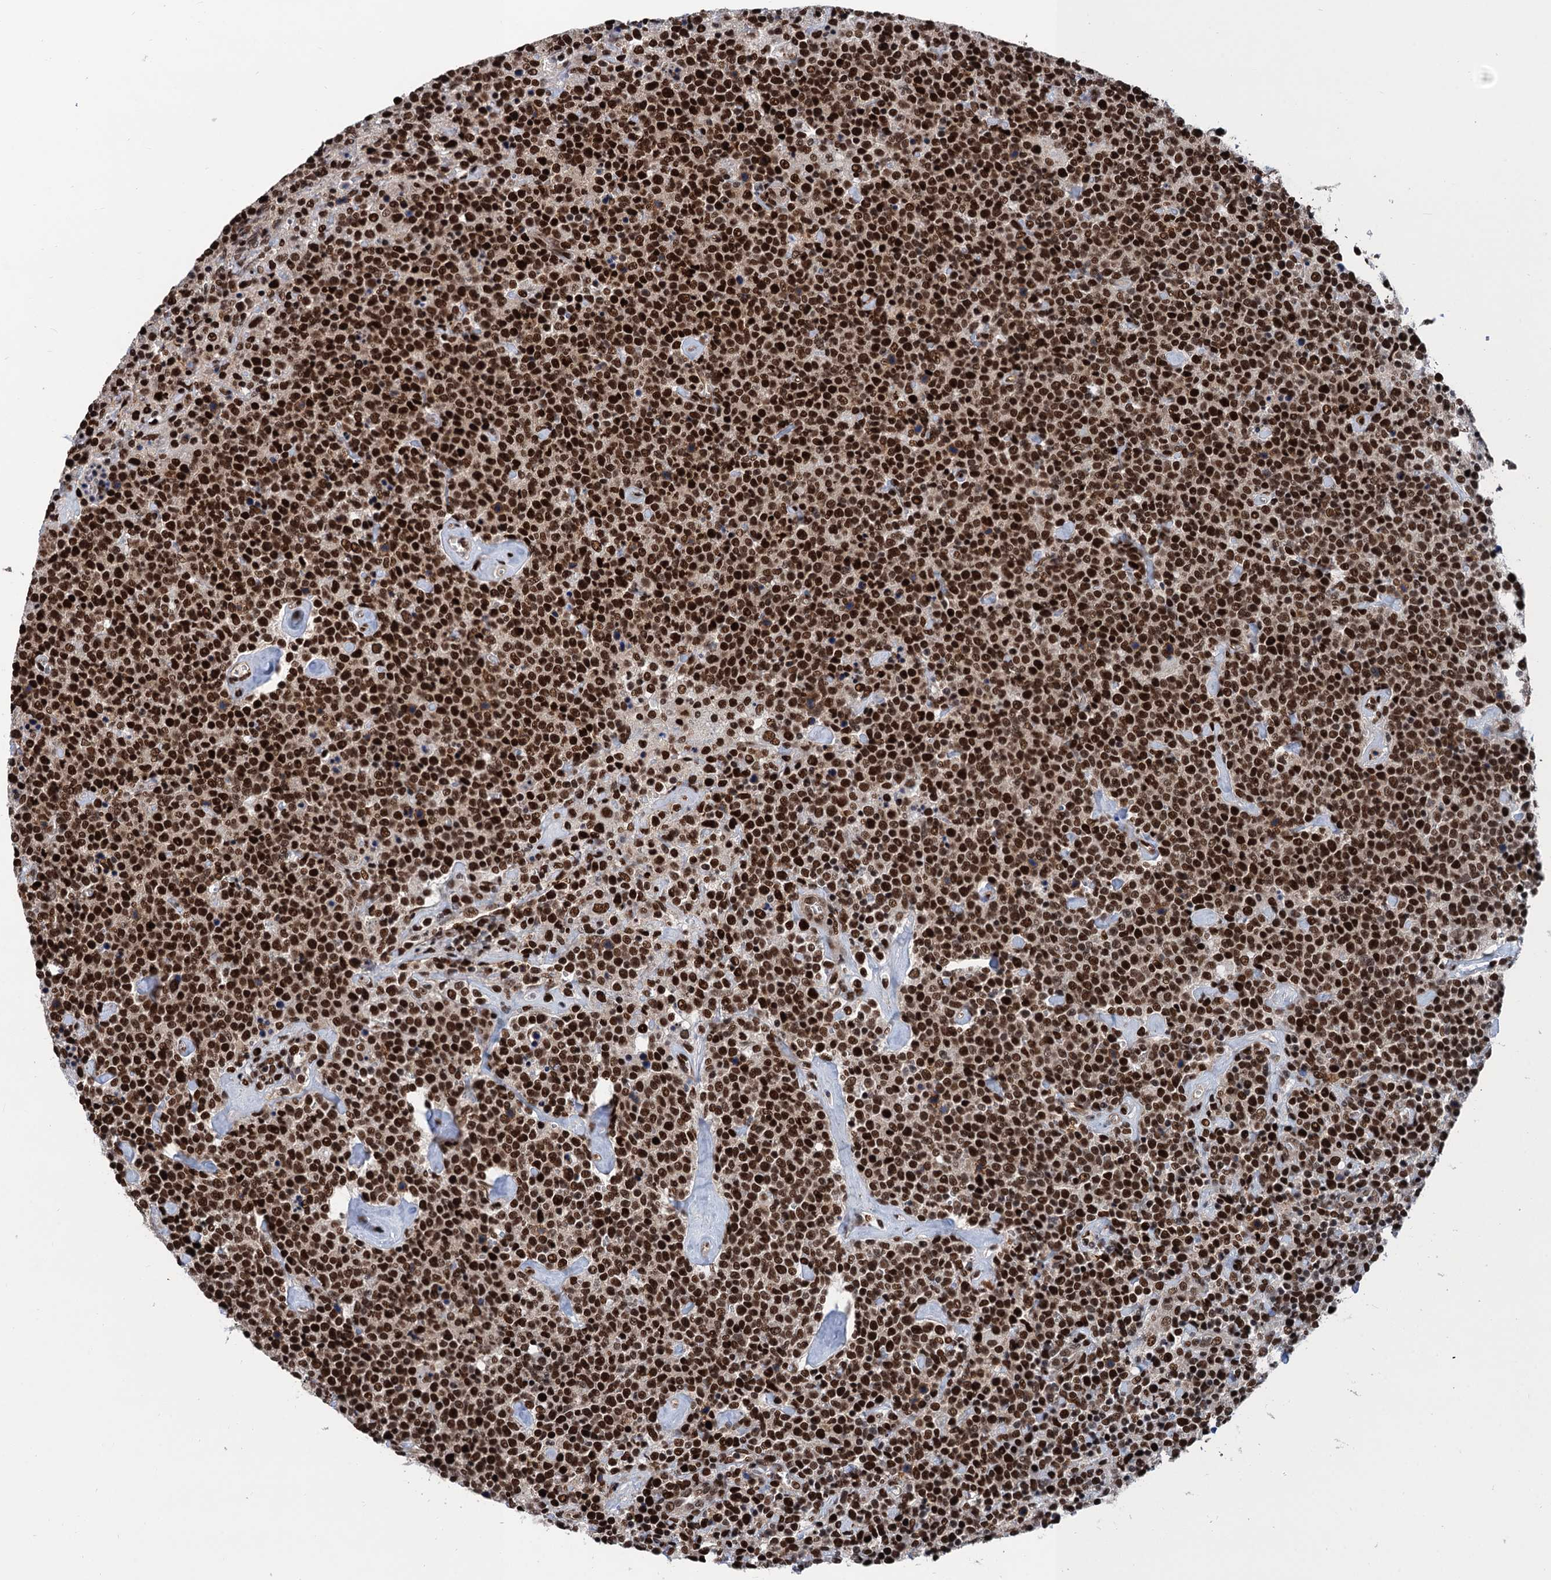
{"staining": {"intensity": "strong", "quantity": ">75%", "location": "nuclear"}, "tissue": "lymphoma", "cell_type": "Tumor cells", "image_type": "cancer", "snomed": [{"axis": "morphology", "description": "Malignant lymphoma, non-Hodgkin's type, High grade"}, {"axis": "topography", "description": "Lymph node"}], "caption": "This is a histology image of immunohistochemistry (IHC) staining of high-grade malignant lymphoma, non-Hodgkin's type, which shows strong expression in the nuclear of tumor cells.", "gene": "PPP4R1", "patient": {"sex": "male", "age": 61}}